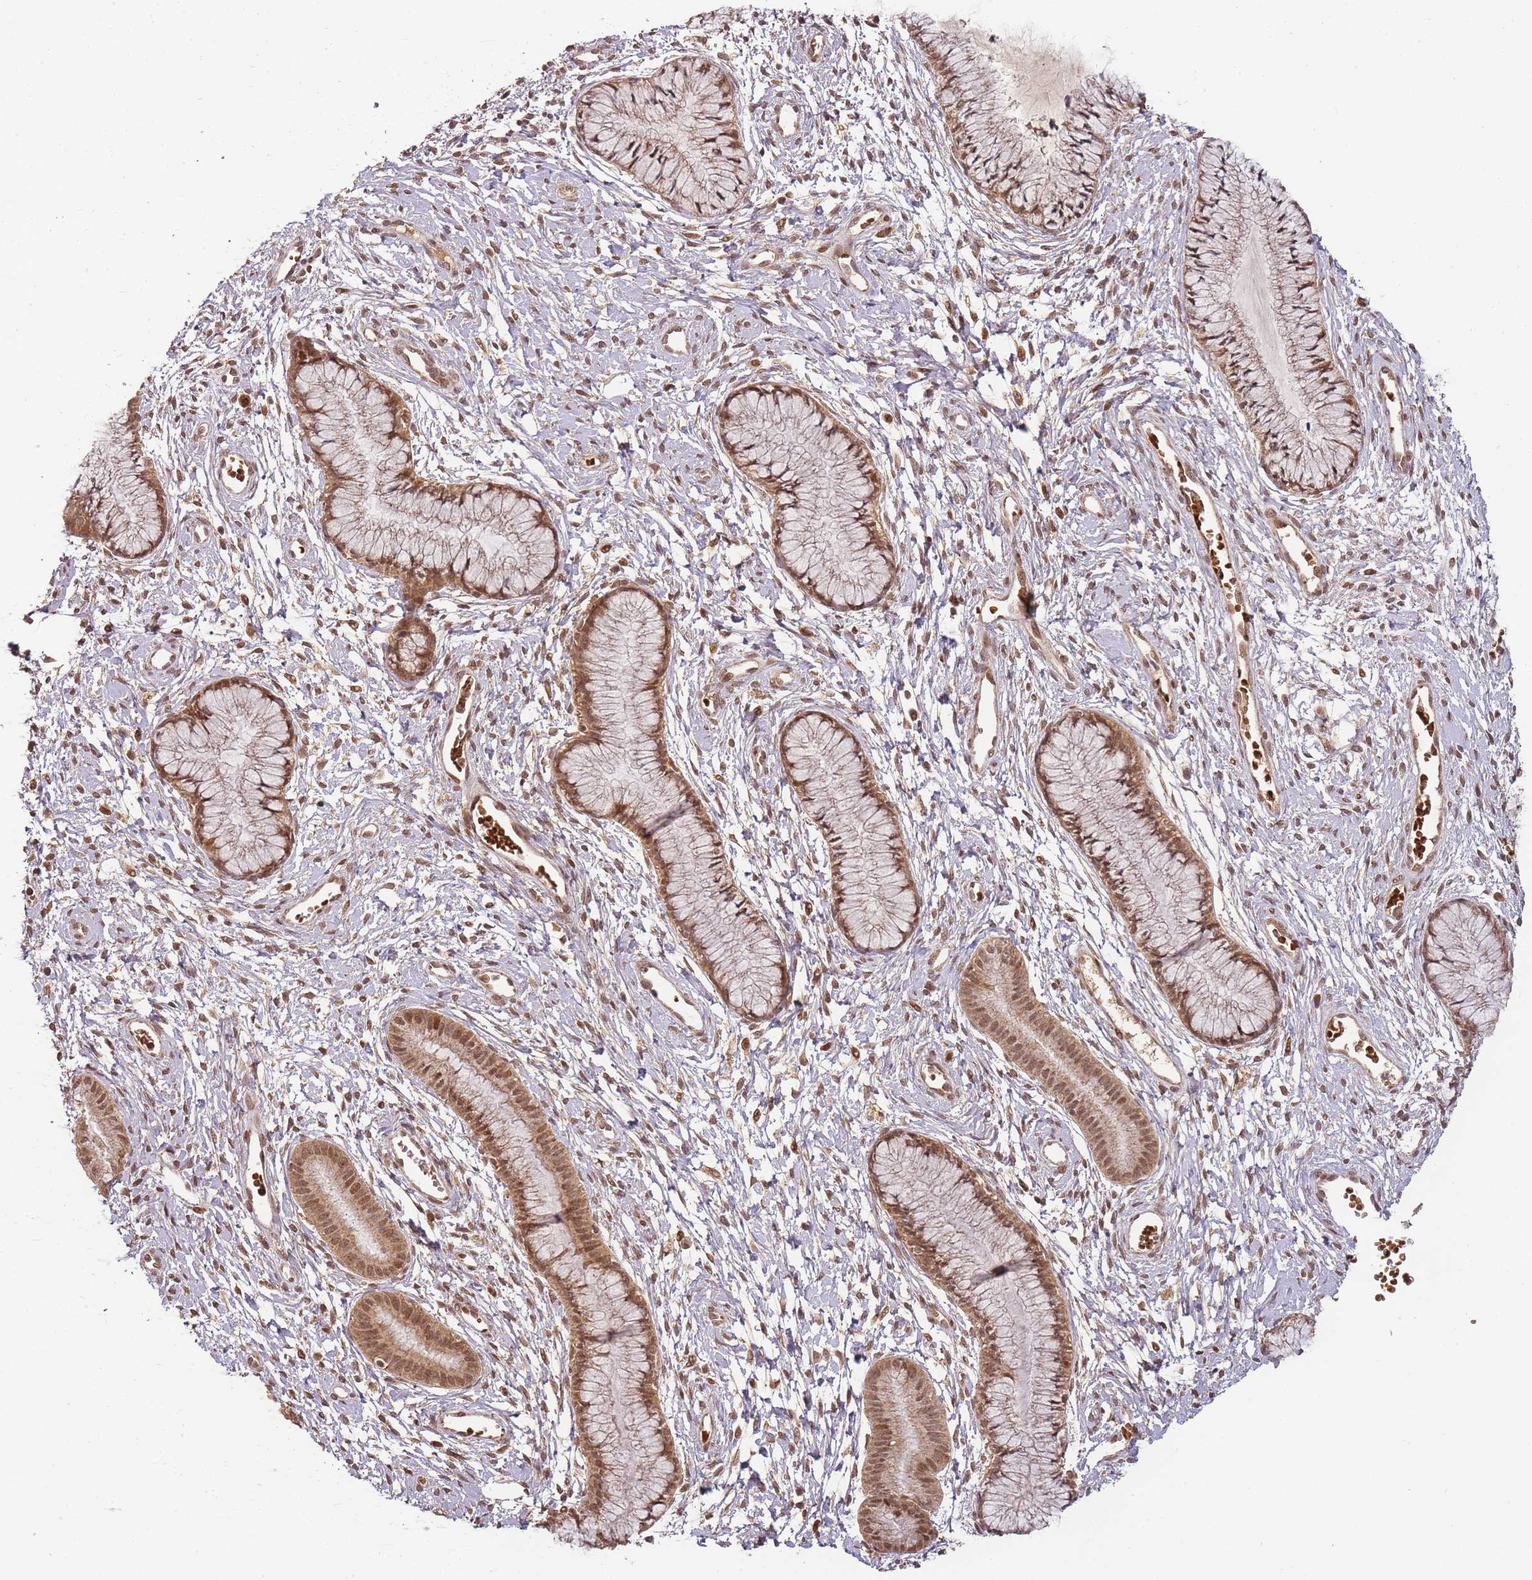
{"staining": {"intensity": "moderate", "quantity": ">75%", "location": "cytoplasmic/membranous,nuclear"}, "tissue": "cervix", "cell_type": "Glandular cells", "image_type": "normal", "snomed": [{"axis": "morphology", "description": "Normal tissue, NOS"}, {"axis": "topography", "description": "Cervix"}], "caption": "IHC (DAB (3,3'-diaminobenzidine)) staining of benign cervix reveals moderate cytoplasmic/membranous,nuclear protein positivity in approximately >75% of glandular cells. (Brightfield microscopy of DAB IHC at high magnification).", "gene": "ZNF497", "patient": {"sex": "female", "age": 42}}